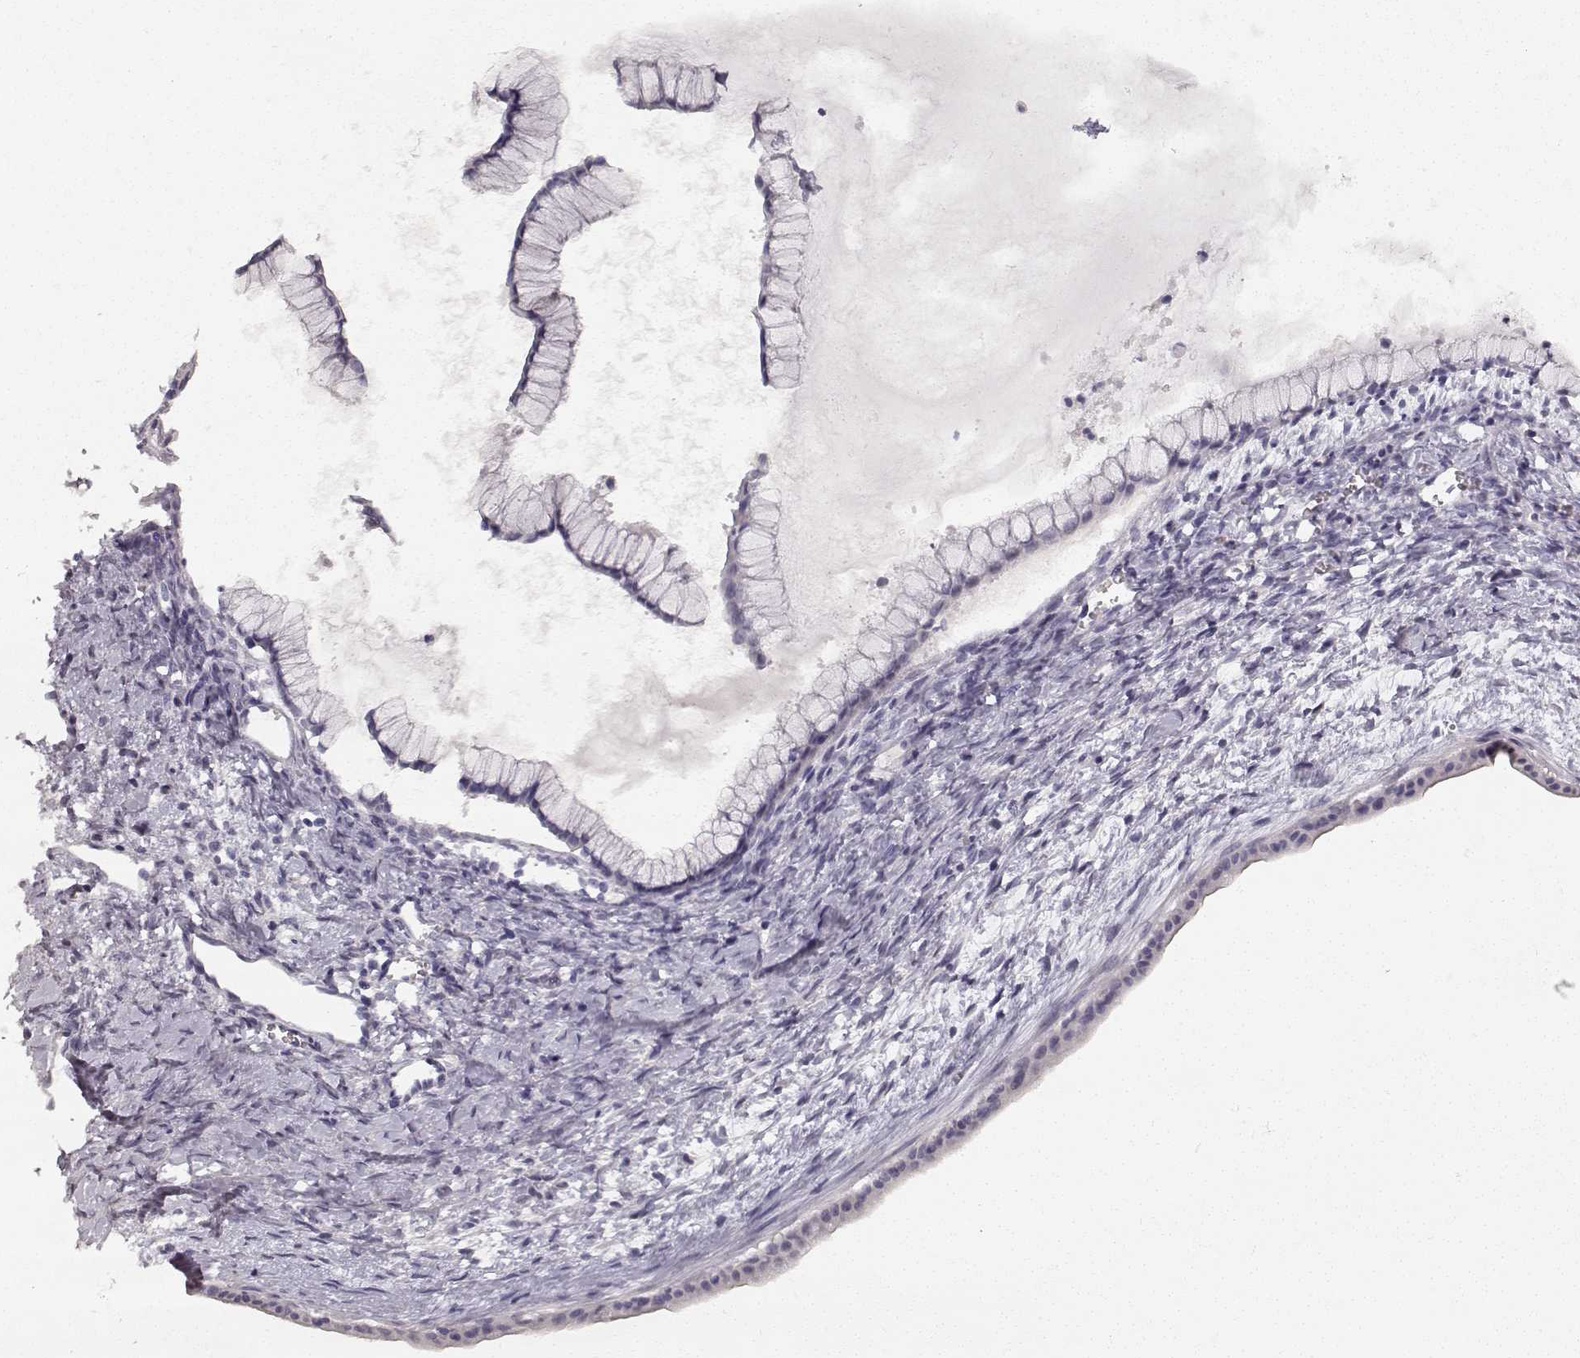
{"staining": {"intensity": "negative", "quantity": "none", "location": "none"}, "tissue": "ovarian cancer", "cell_type": "Tumor cells", "image_type": "cancer", "snomed": [{"axis": "morphology", "description": "Cystadenocarcinoma, mucinous, NOS"}, {"axis": "topography", "description": "Ovary"}], "caption": "Immunohistochemistry (IHC) photomicrograph of human ovarian cancer (mucinous cystadenocarcinoma) stained for a protein (brown), which exhibits no expression in tumor cells.", "gene": "TPH2", "patient": {"sex": "female", "age": 41}}